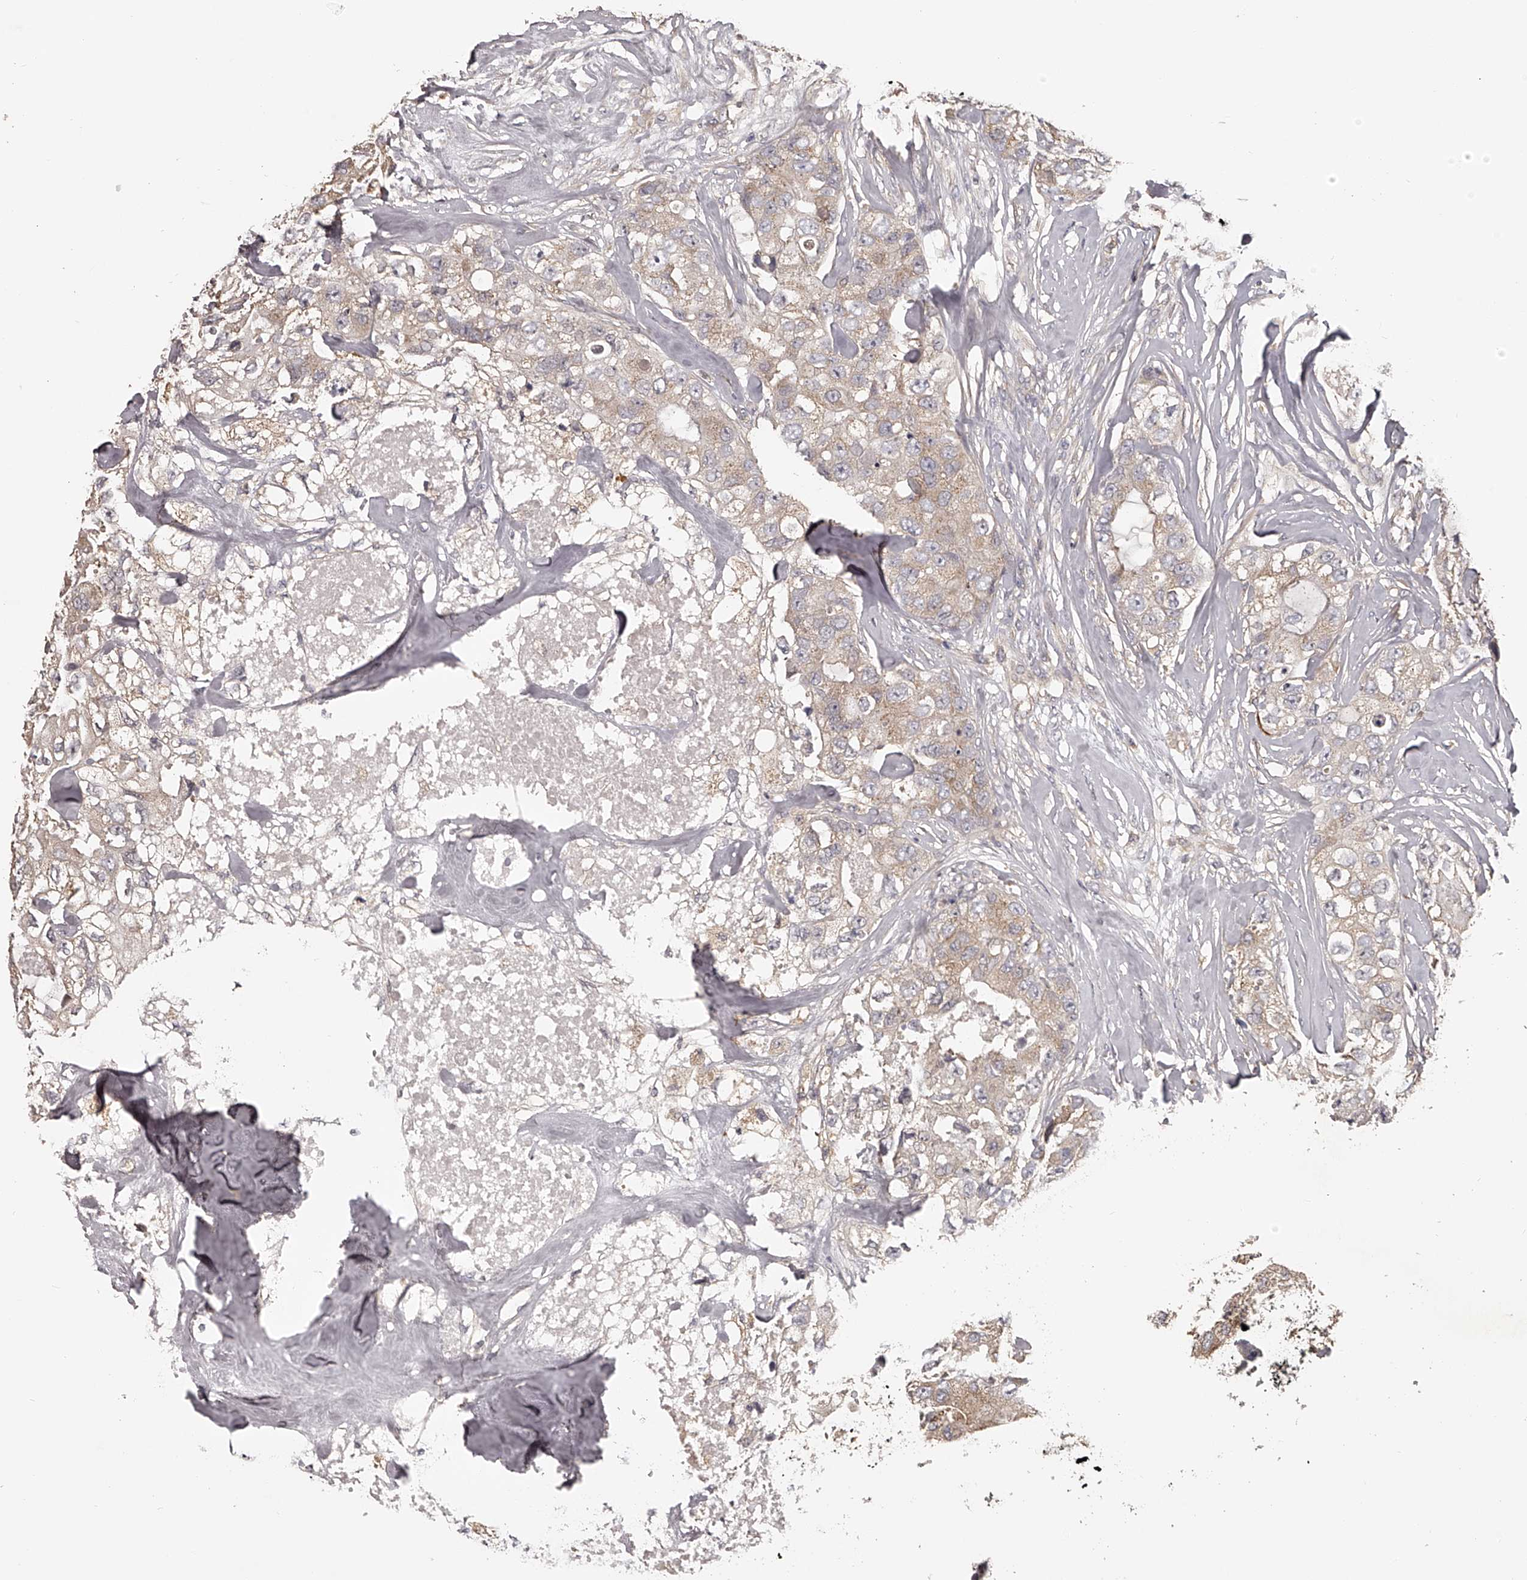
{"staining": {"intensity": "weak", "quantity": ">75%", "location": "cytoplasmic/membranous"}, "tissue": "breast cancer", "cell_type": "Tumor cells", "image_type": "cancer", "snomed": [{"axis": "morphology", "description": "Duct carcinoma"}, {"axis": "topography", "description": "Breast"}], "caption": "This micrograph reveals immunohistochemistry staining of human breast cancer (infiltrating ductal carcinoma), with low weak cytoplasmic/membranous staining in about >75% of tumor cells.", "gene": "TNN", "patient": {"sex": "female", "age": 62}}